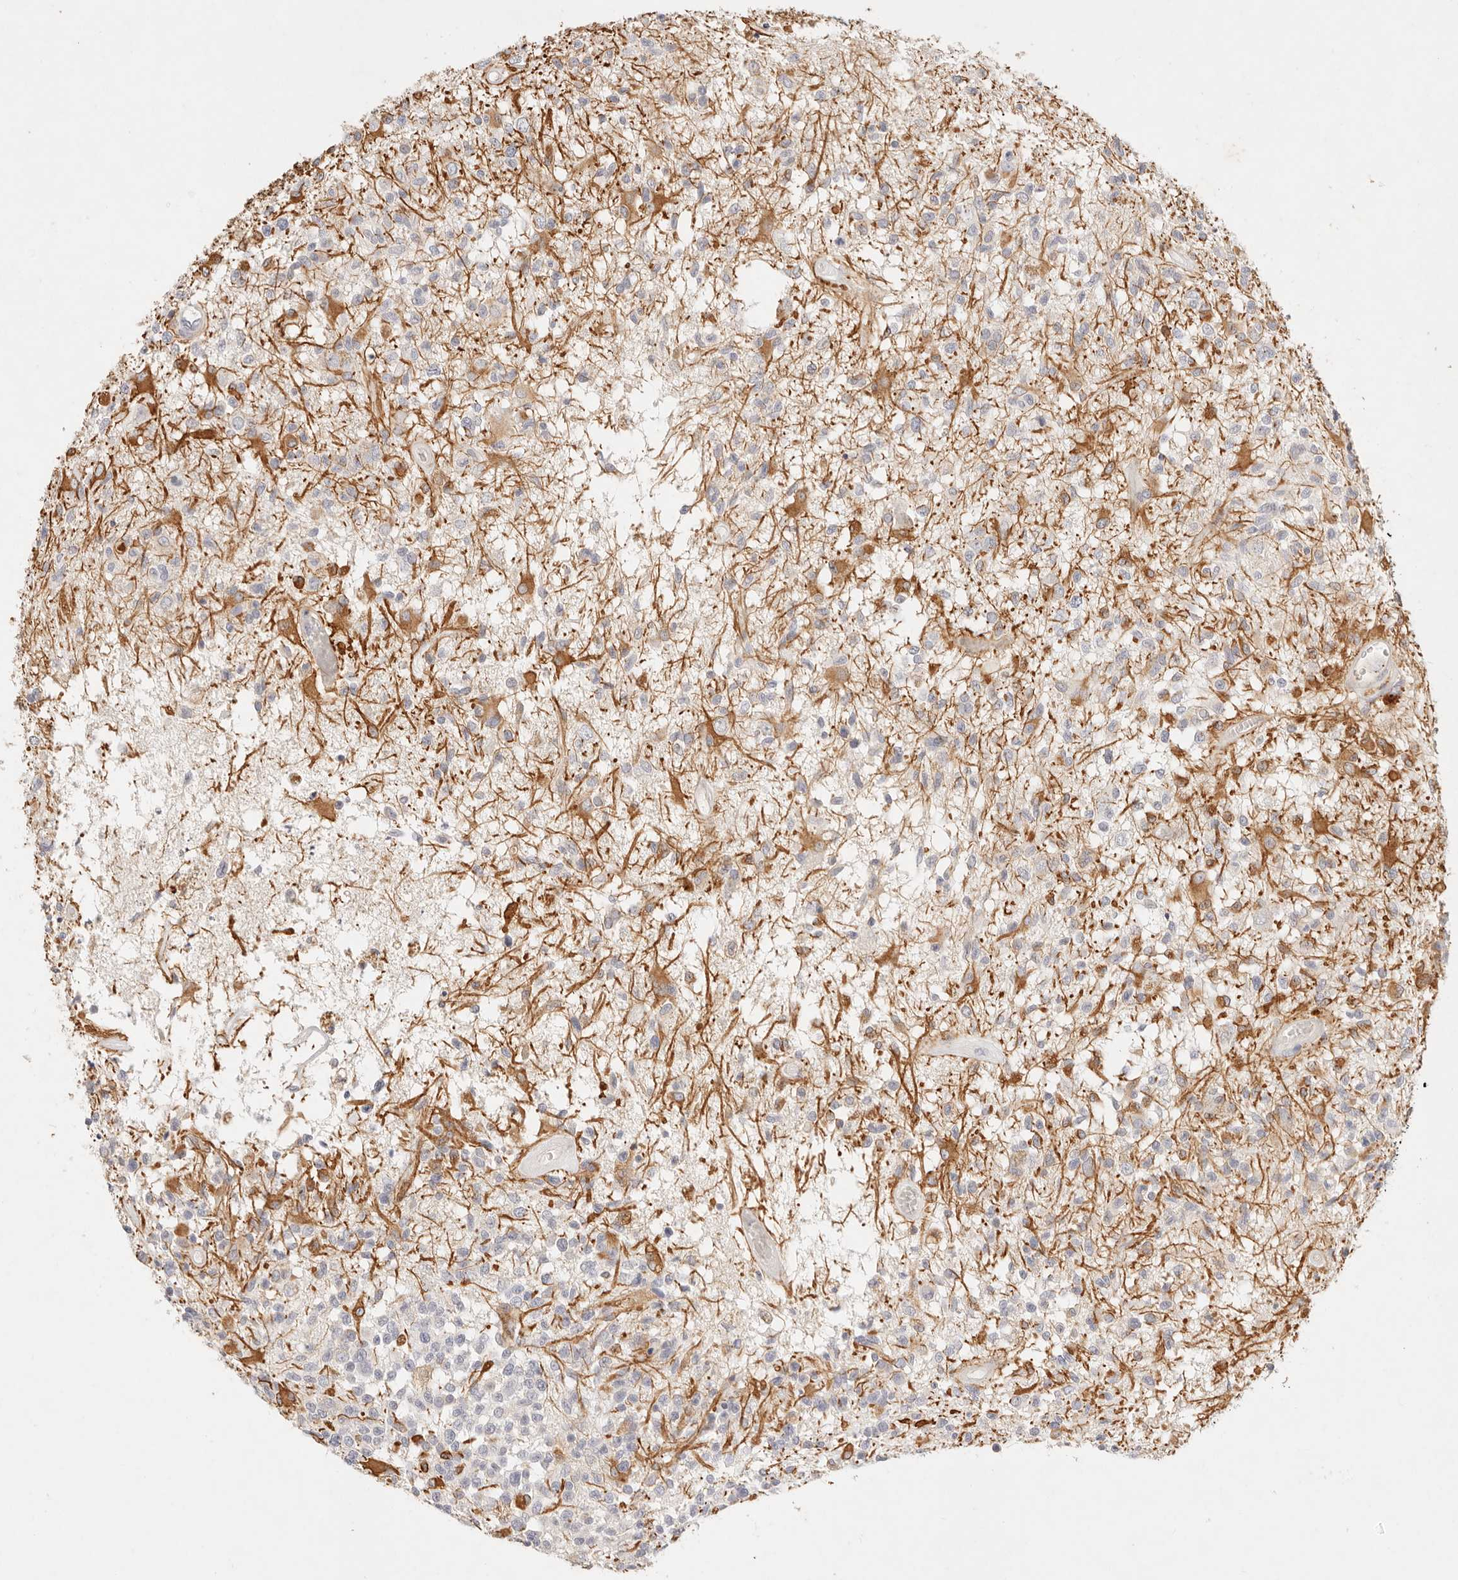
{"staining": {"intensity": "moderate", "quantity": "<25%", "location": "cytoplasmic/membranous"}, "tissue": "glioma", "cell_type": "Tumor cells", "image_type": "cancer", "snomed": [{"axis": "morphology", "description": "Glioma, malignant, High grade"}, {"axis": "morphology", "description": "Glioblastoma, NOS"}, {"axis": "topography", "description": "Brain"}], "caption": "A photomicrograph showing moderate cytoplasmic/membranous staining in about <25% of tumor cells in glioma, as visualized by brown immunohistochemical staining.", "gene": "GPR84", "patient": {"sex": "male", "age": 60}}